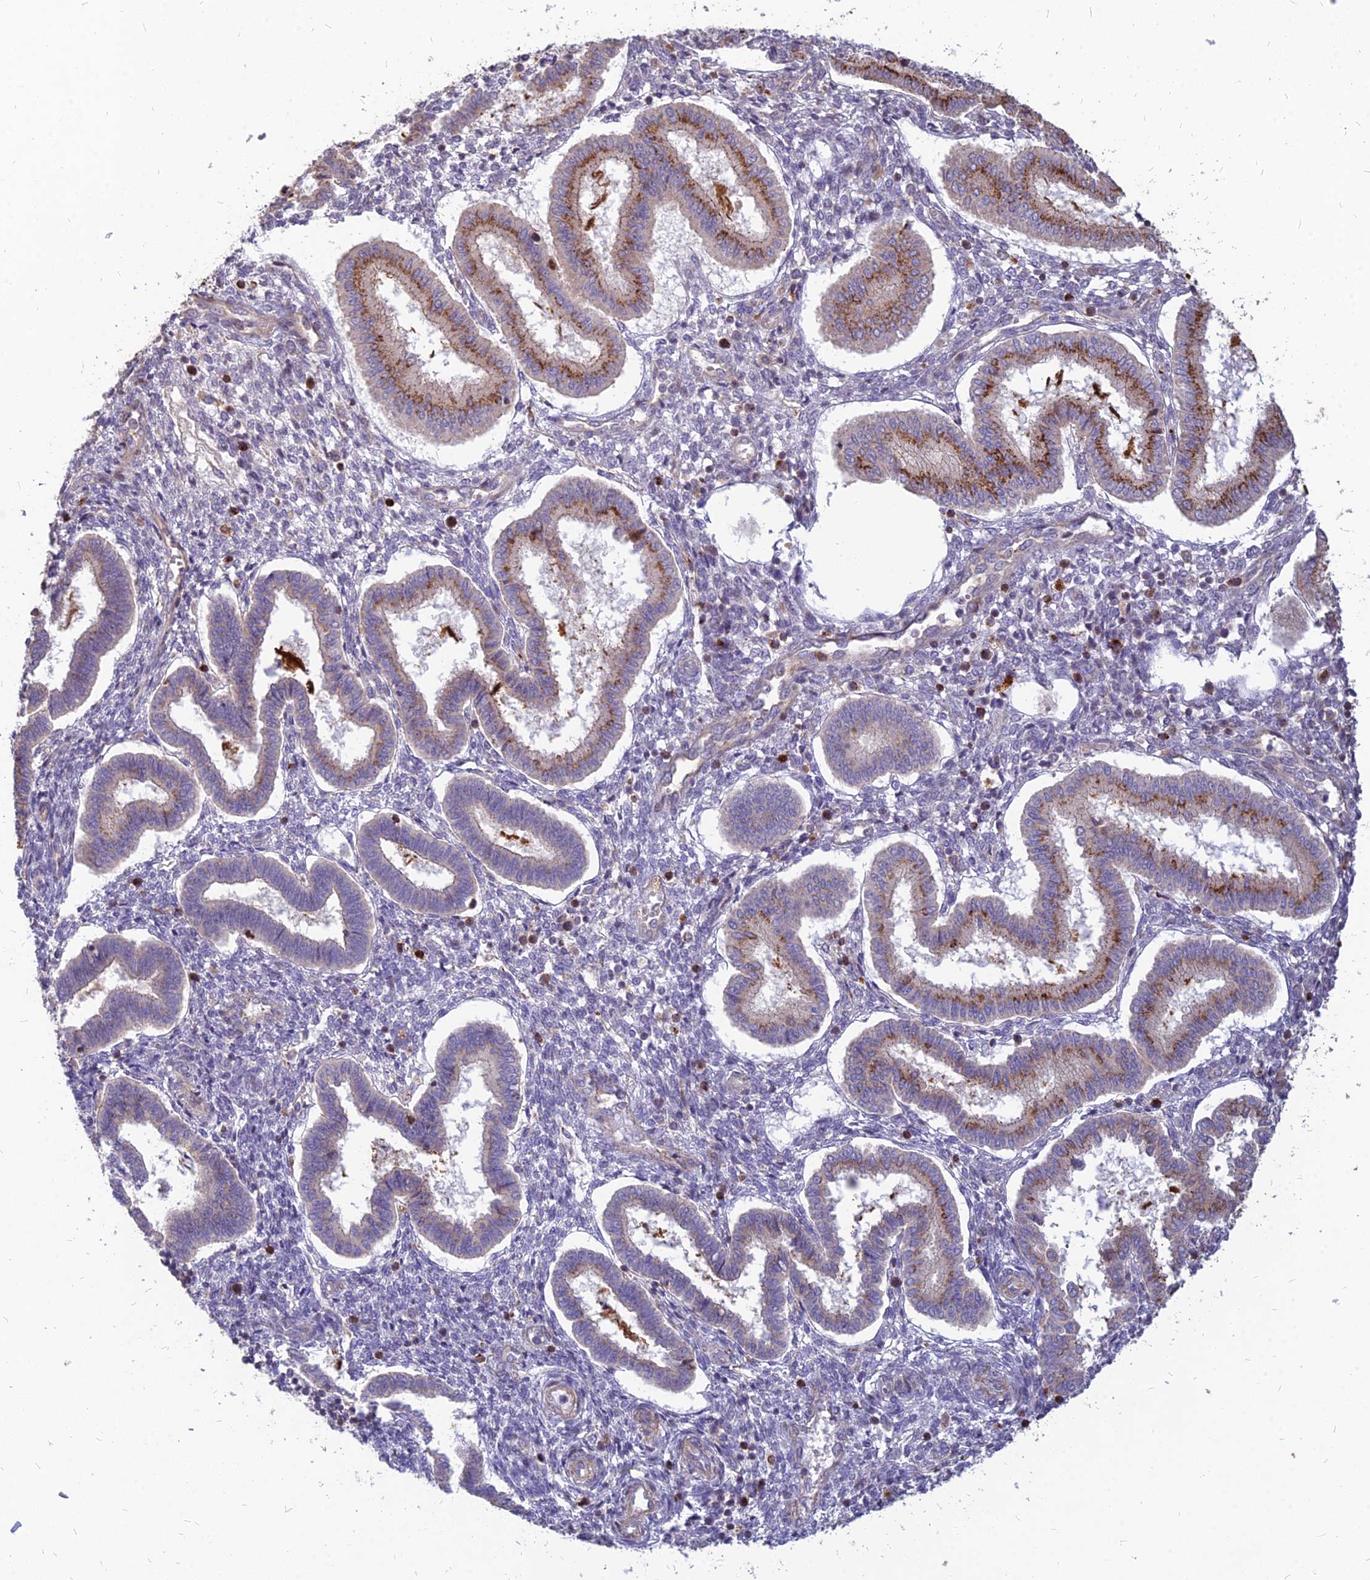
{"staining": {"intensity": "negative", "quantity": "none", "location": "none"}, "tissue": "endometrium", "cell_type": "Cells in endometrial stroma", "image_type": "normal", "snomed": [{"axis": "morphology", "description": "Normal tissue, NOS"}, {"axis": "topography", "description": "Endometrium"}], "caption": "Endometrium stained for a protein using immunohistochemistry displays no staining cells in endometrial stroma.", "gene": "ST3GAL6", "patient": {"sex": "female", "age": 24}}